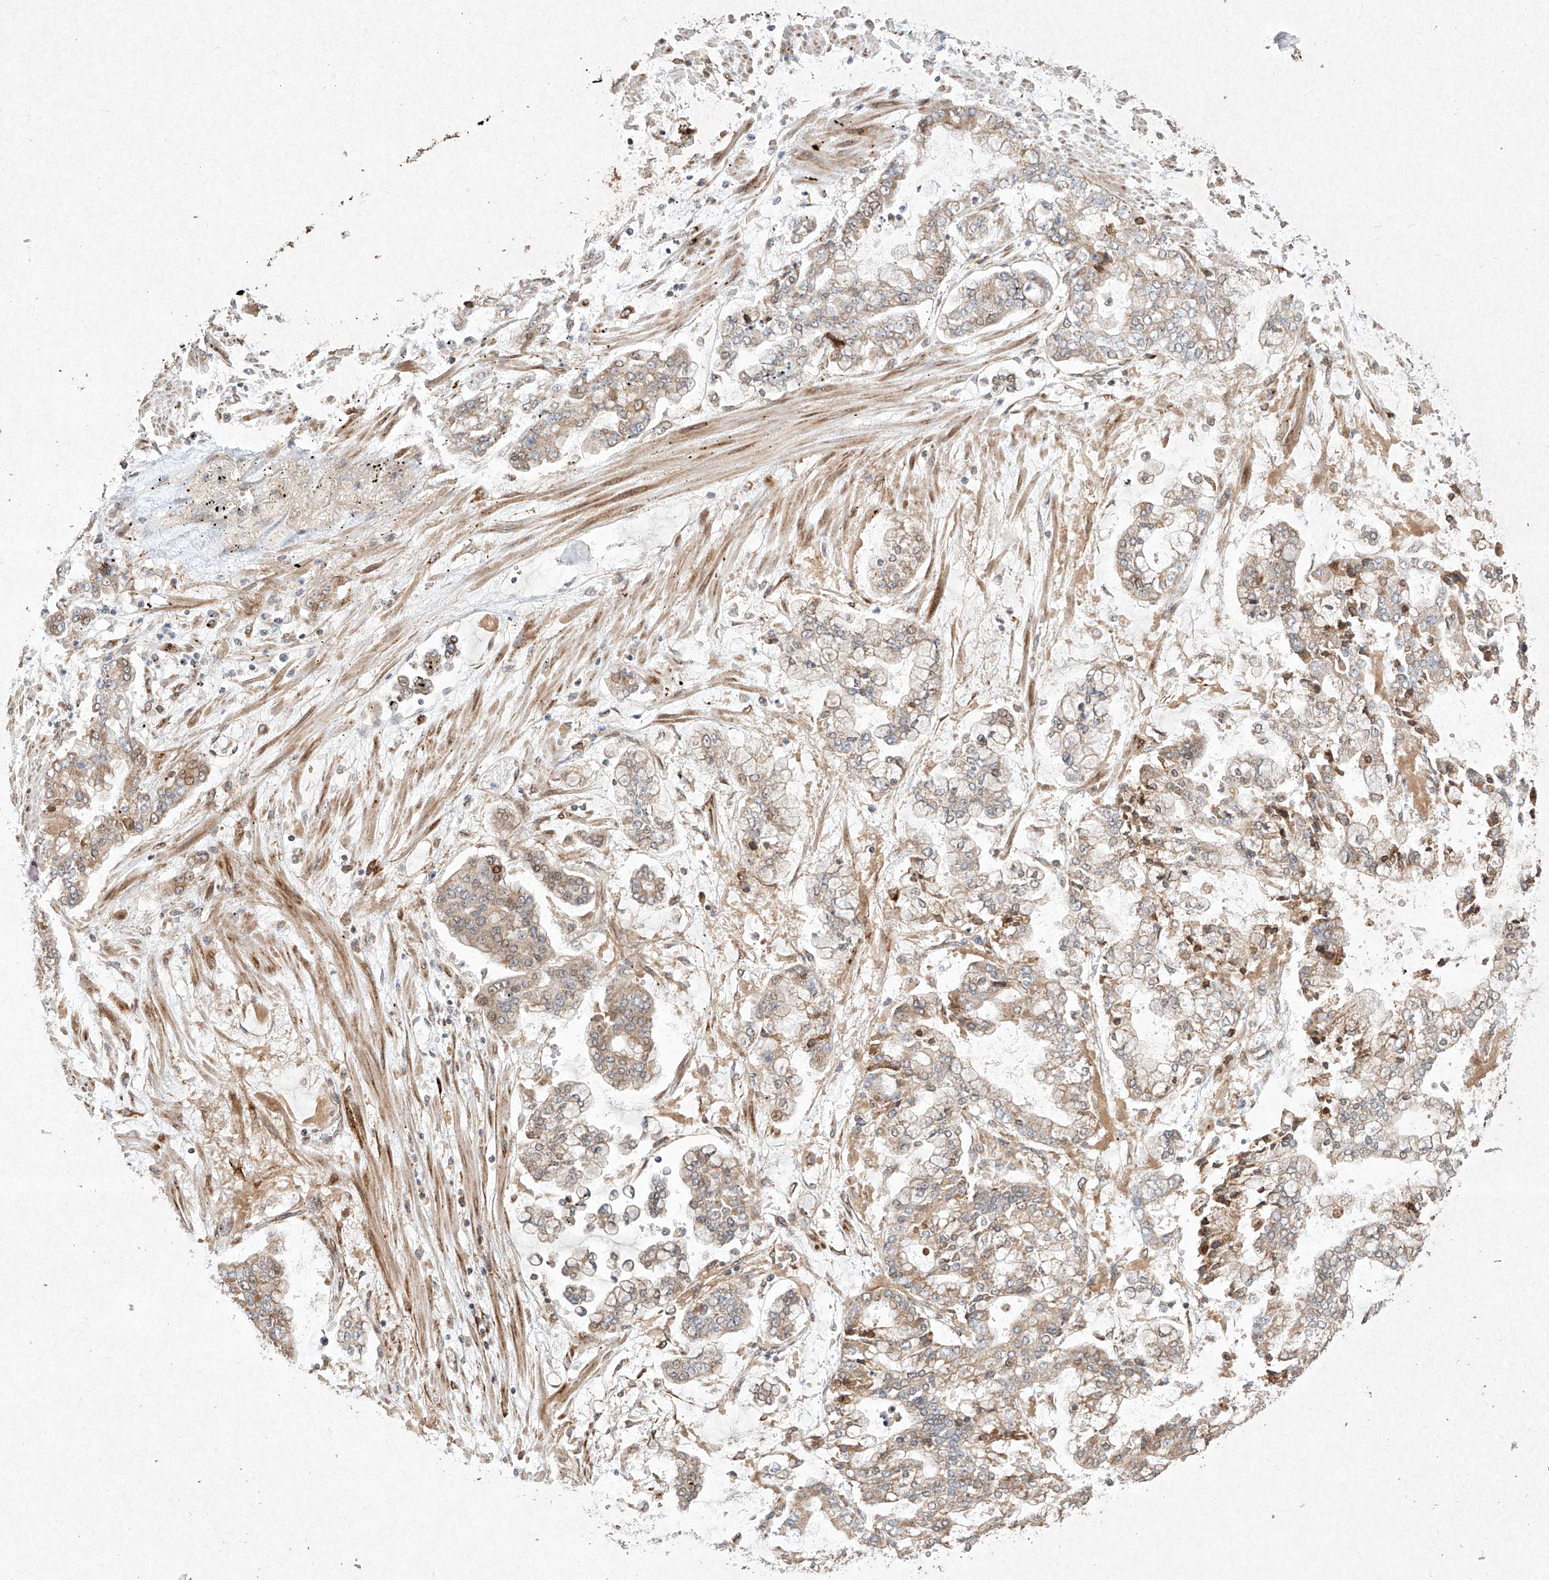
{"staining": {"intensity": "moderate", "quantity": ">75%", "location": "cytoplasmic/membranous"}, "tissue": "stomach cancer", "cell_type": "Tumor cells", "image_type": "cancer", "snomed": [{"axis": "morphology", "description": "Normal tissue, NOS"}, {"axis": "morphology", "description": "Adenocarcinoma, NOS"}, {"axis": "topography", "description": "Stomach, upper"}, {"axis": "topography", "description": "Stomach"}], "caption": "Brown immunohistochemical staining in human stomach cancer shows moderate cytoplasmic/membranous staining in approximately >75% of tumor cells.", "gene": "SEMA3B", "patient": {"sex": "male", "age": 76}}